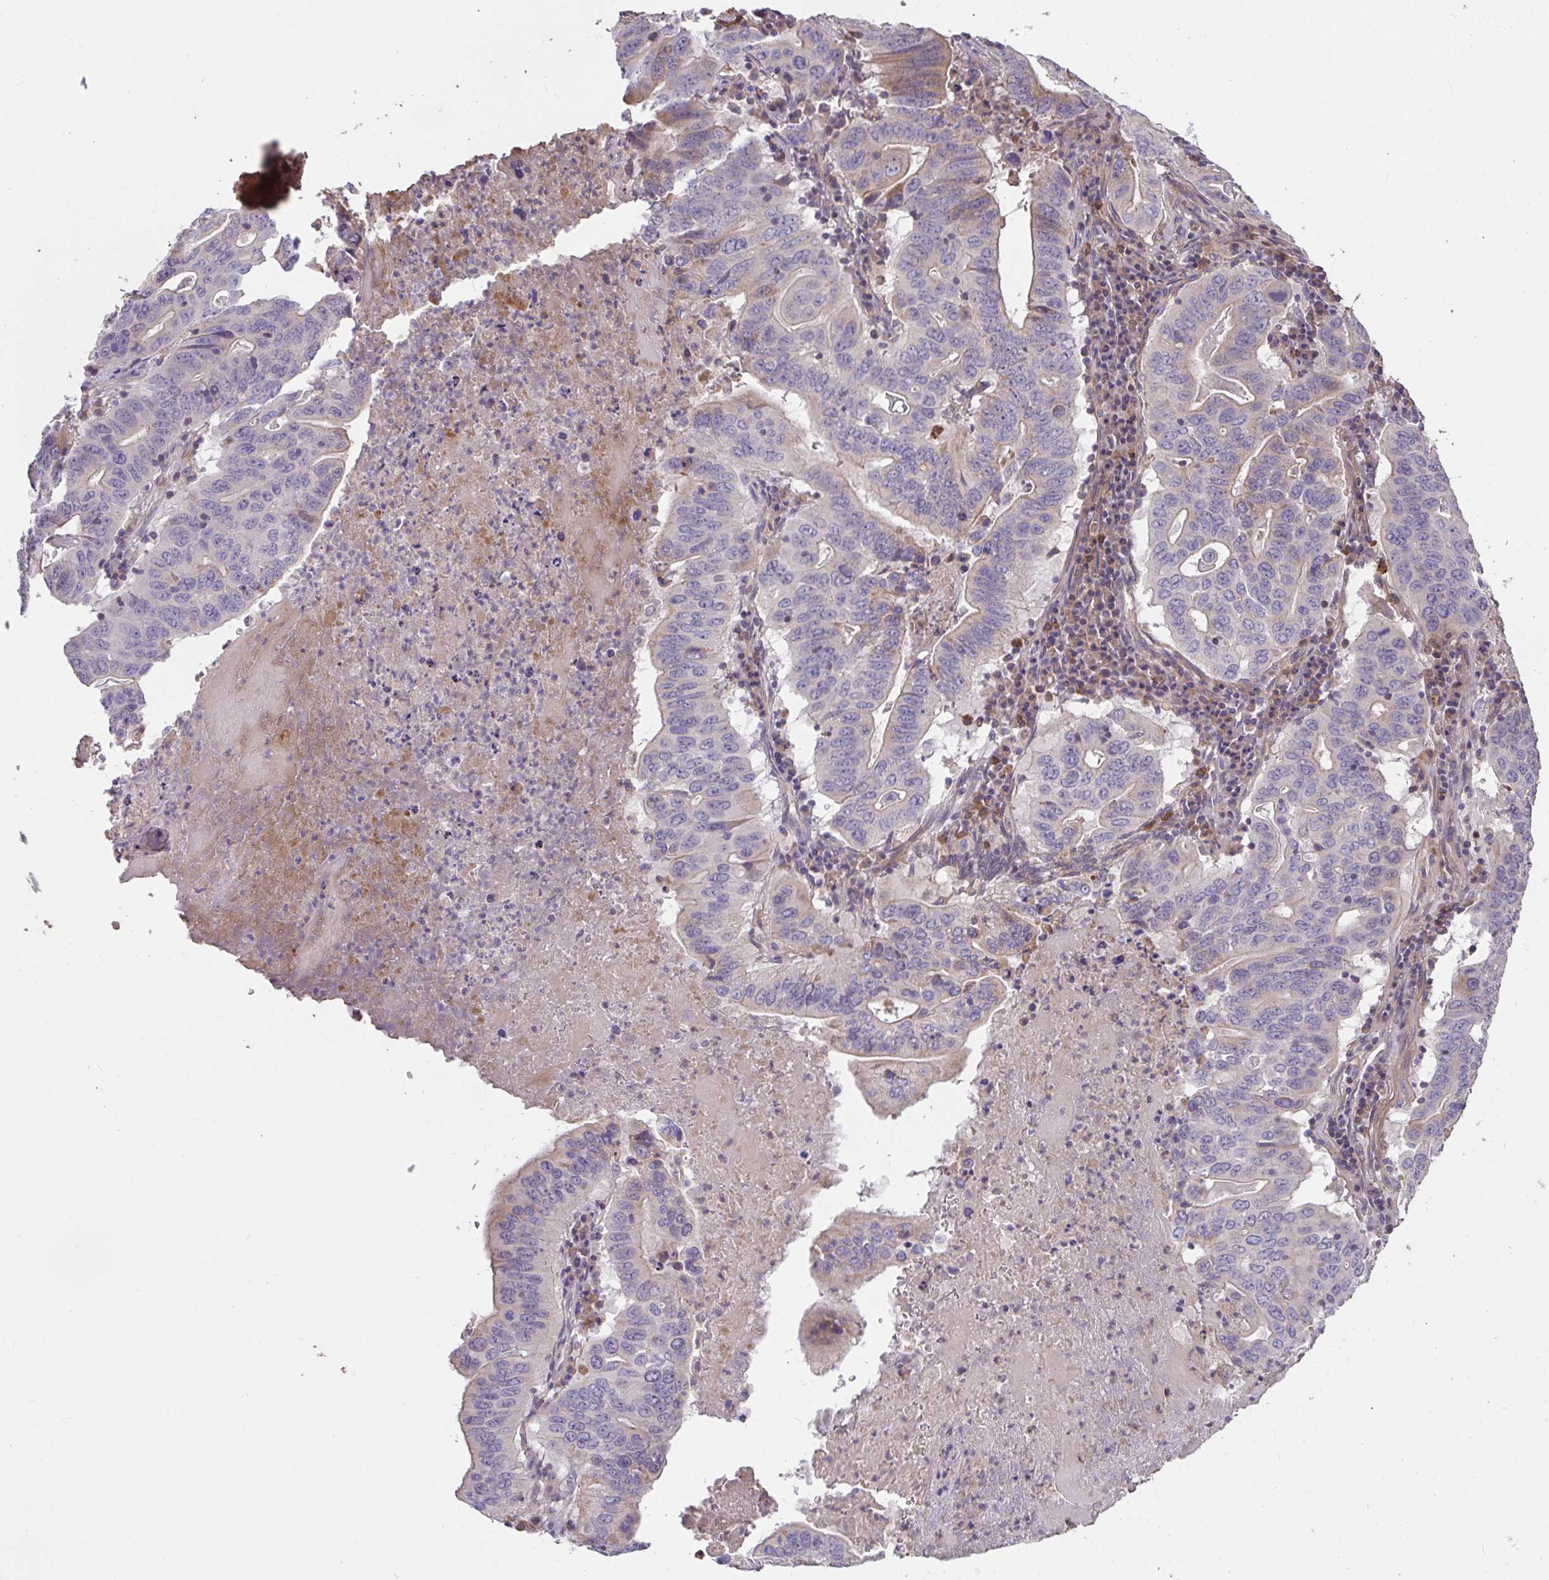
{"staining": {"intensity": "negative", "quantity": "none", "location": "none"}, "tissue": "lung cancer", "cell_type": "Tumor cells", "image_type": "cancer", "snomed": [{"axis": "morphology", "description": "Adenocarcinoma, NOS"}, {"axis": "topography", "description": "Lung"}], "caption": "Immunohistochemistry photomicrograph of neoplastic tissue: lung cancer (adenocarcinoma) stained with DAB demonstrates no significant protein positivity in tumor cells. Brightfield microscopy of immunohistochemistry (IHC) stained with DAB (3,3'-diaminobenzidine) (brown) and hematoxylin (blue), captured at high magnification.", "gene": "FCER1A", "patient": {"sex": "female", "age": 60}}